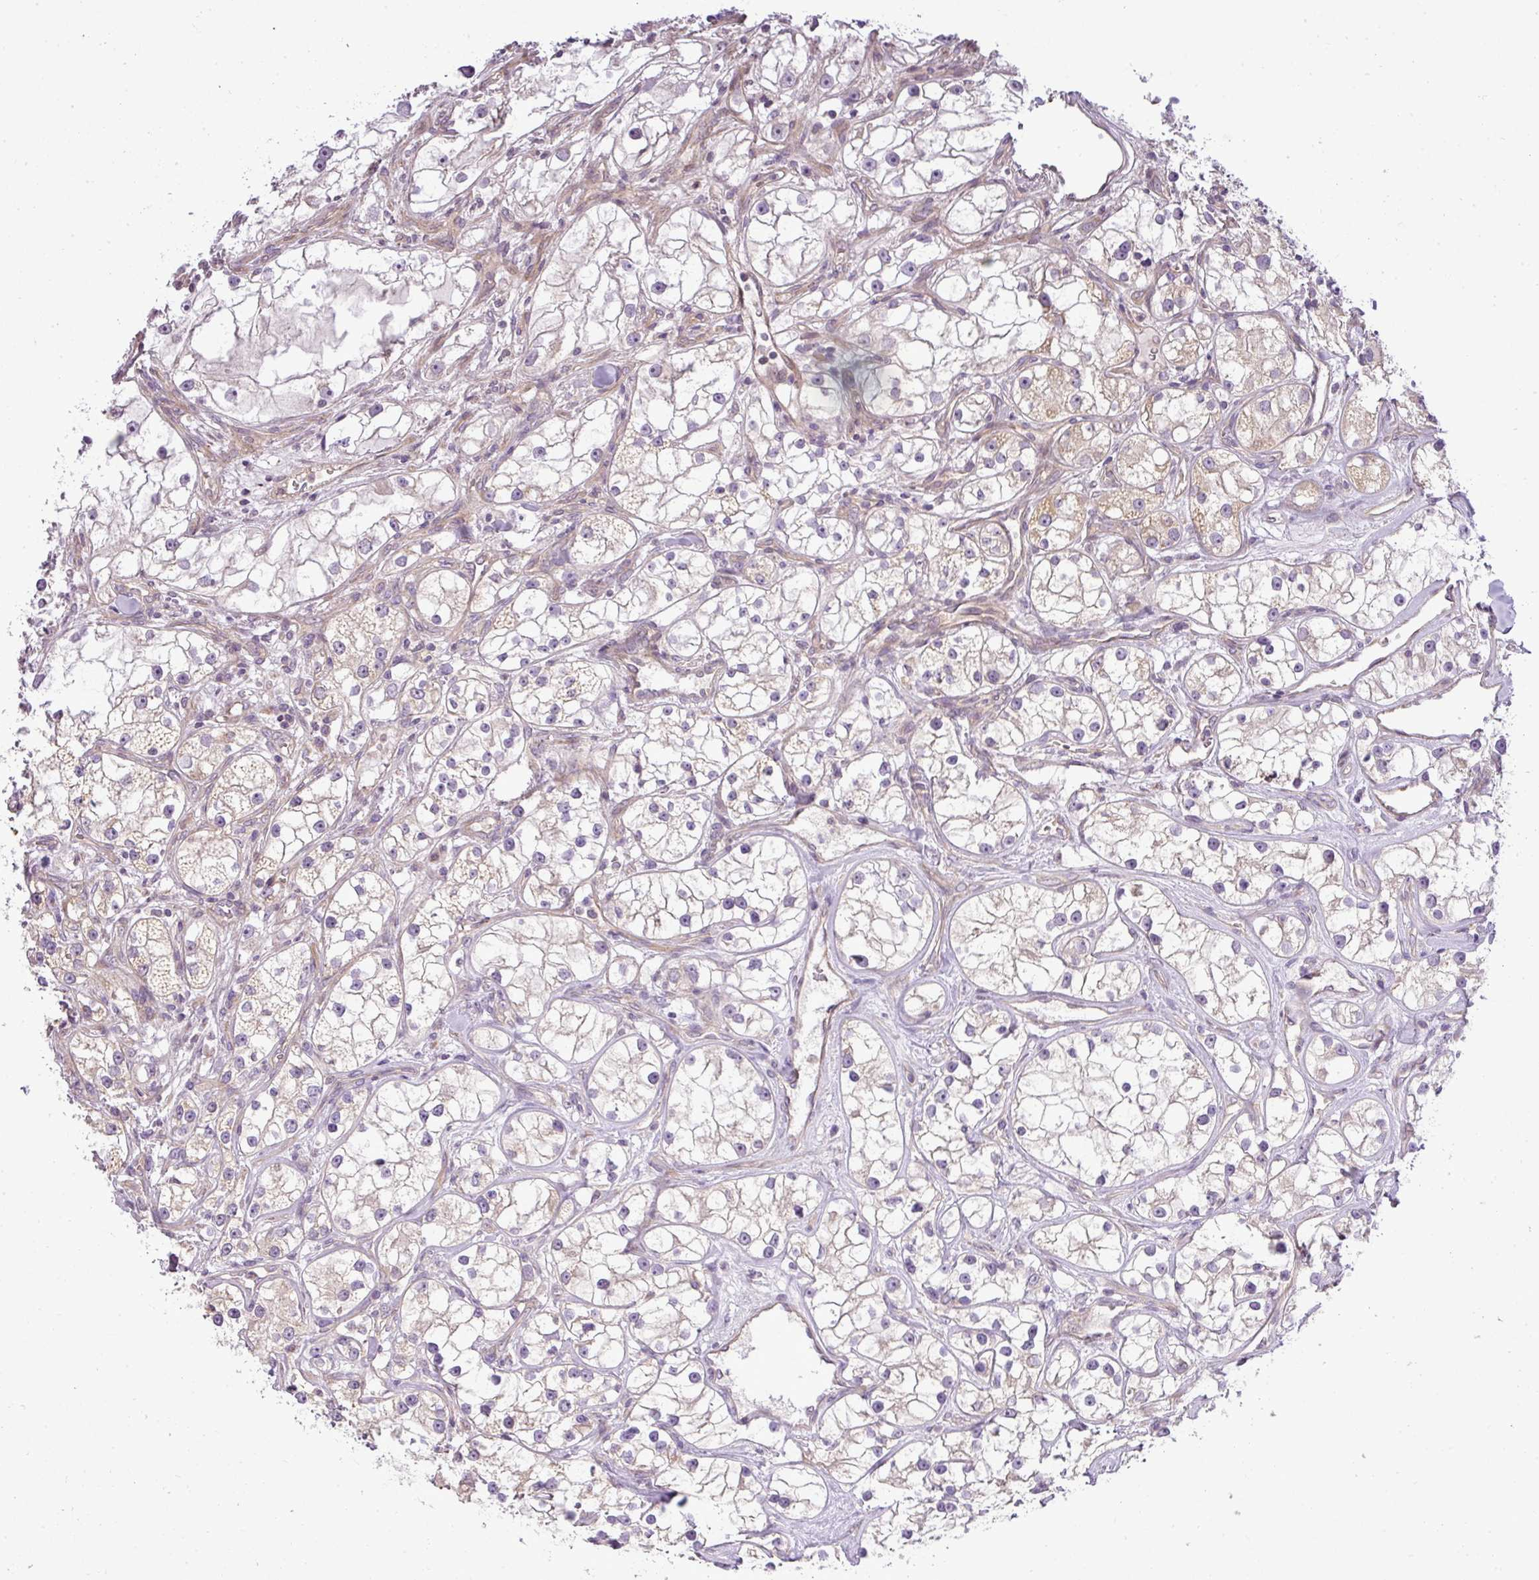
{"staining": {"intensity": "weak", "quantity": "<25%", "location": "cytoplasmic/membranous"}, "tissue": "renal cancer", "cell_type": "Tumor cells", "image_type": "cancer", "snomed": [{"axis": "morphology", "description": "Adenocarcinoma, NOS"}, {"axis": "topography", "description": "Kidney"}], "caption": "Tumor cells show no significant protein expression in renal cancer. The staining is performed using DAB brown chromogen with nuclei counter-stained in using hematoxylin.", "gene": "ZDHHC1", "patient": {"sex": "male", "age": 77}}